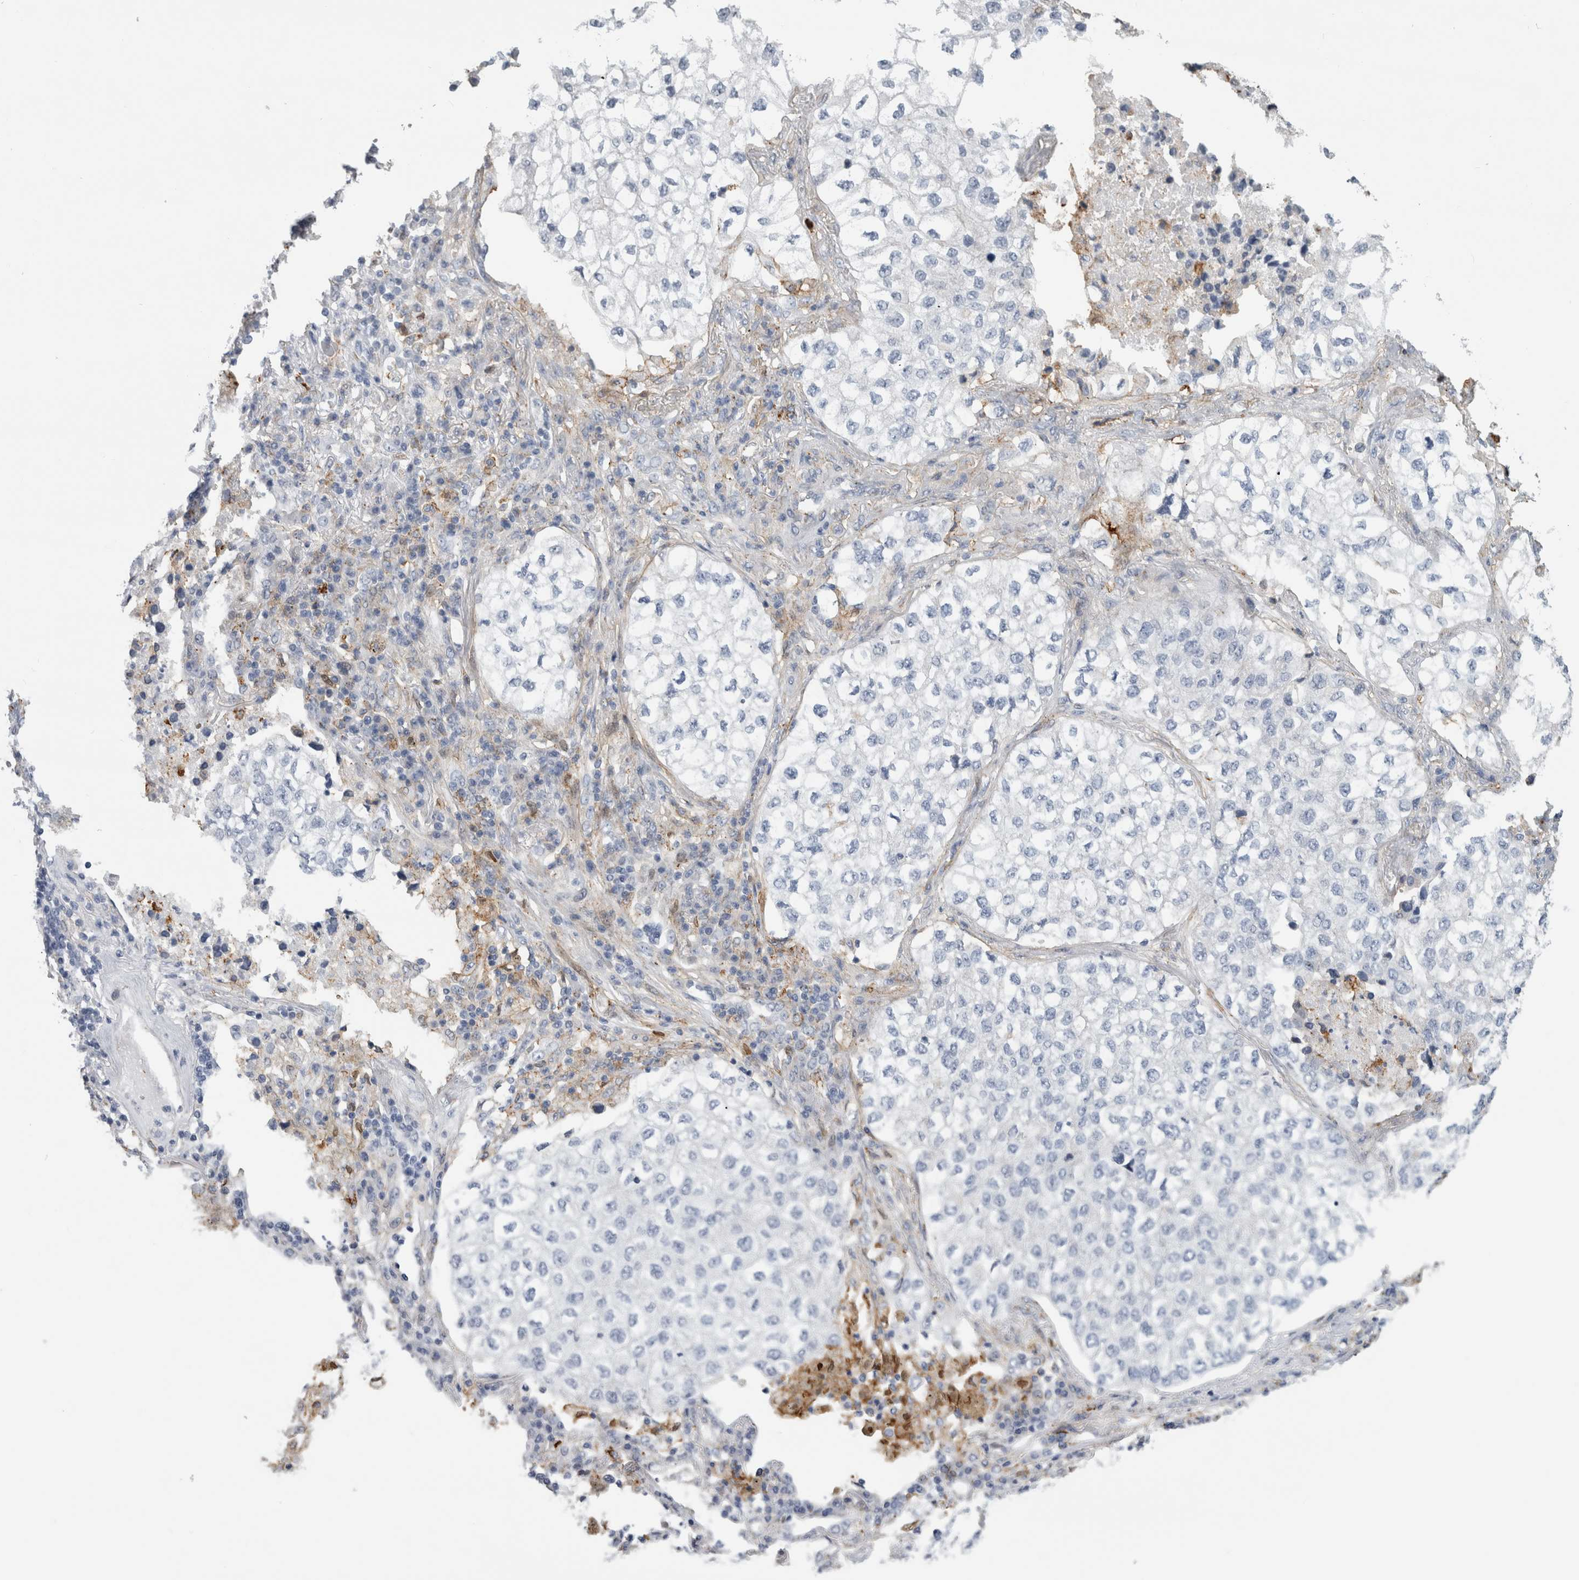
{"staining": {"intensity": "negative", "quantity": "none", "location": "none"}, "tissue": "lung cancer", "cell_type": "Tumor cells", "image_type": "cancer", "snomed": [{"axis": "morphology", "description": "Adenocarcinoma, NOS"}, {"axis": "topography", "description": "Lung"}], "caption": "A high-resolution image shows IHC staining of lung cancer (adenocarcinoma), which displays no significant positivity in tumor cells. The staining is performed using DAB (3,3'-diaminobenzidine) brown chromogen with nuclei counter-stained in using hematoxylin.", "gene": "DNAJC24", "patient": {"sex": "male", "age": 63}}